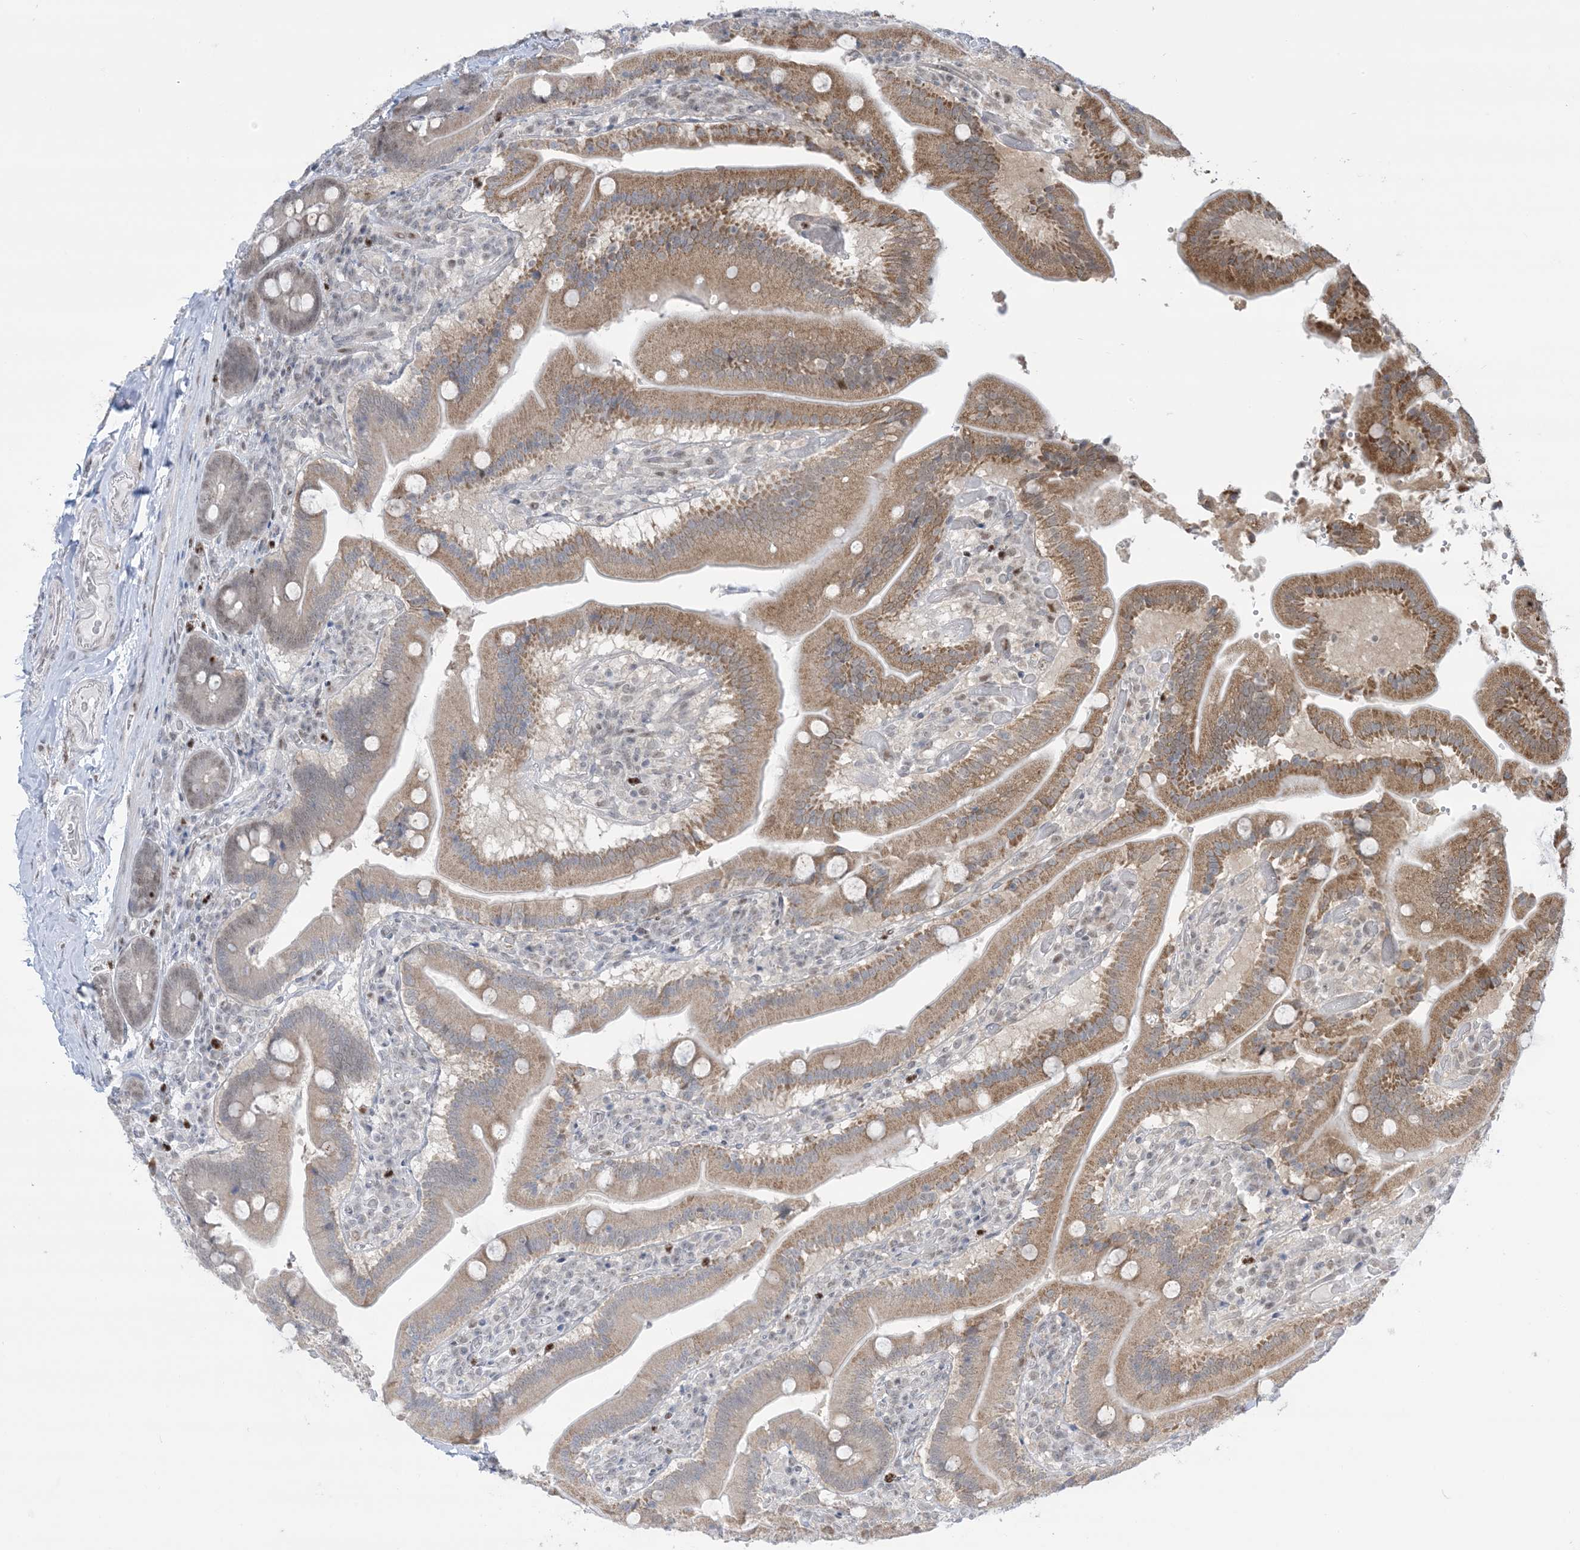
{"staining": {"intensity": "moderate", "quantity": "25%-75%", "location": "cytoplasmic/membranous,nuclear"}, "tissue": "duodenum", "cell_type": "Glandular cells", "image_type": "normal", "snomed": [{"axis": "morphology", "description": "Normal tissue, NOS"}, {"axis": "topography", "description": "Duodenum"}], "caption": "A medium amount of moderate cytoplasmic/membranous,nuclear expression is appreciated in about 25%-75% of glandular cells in normal duodenum.", "gene": "TFPT", "patient": {"sex": "female", "age": 62}}